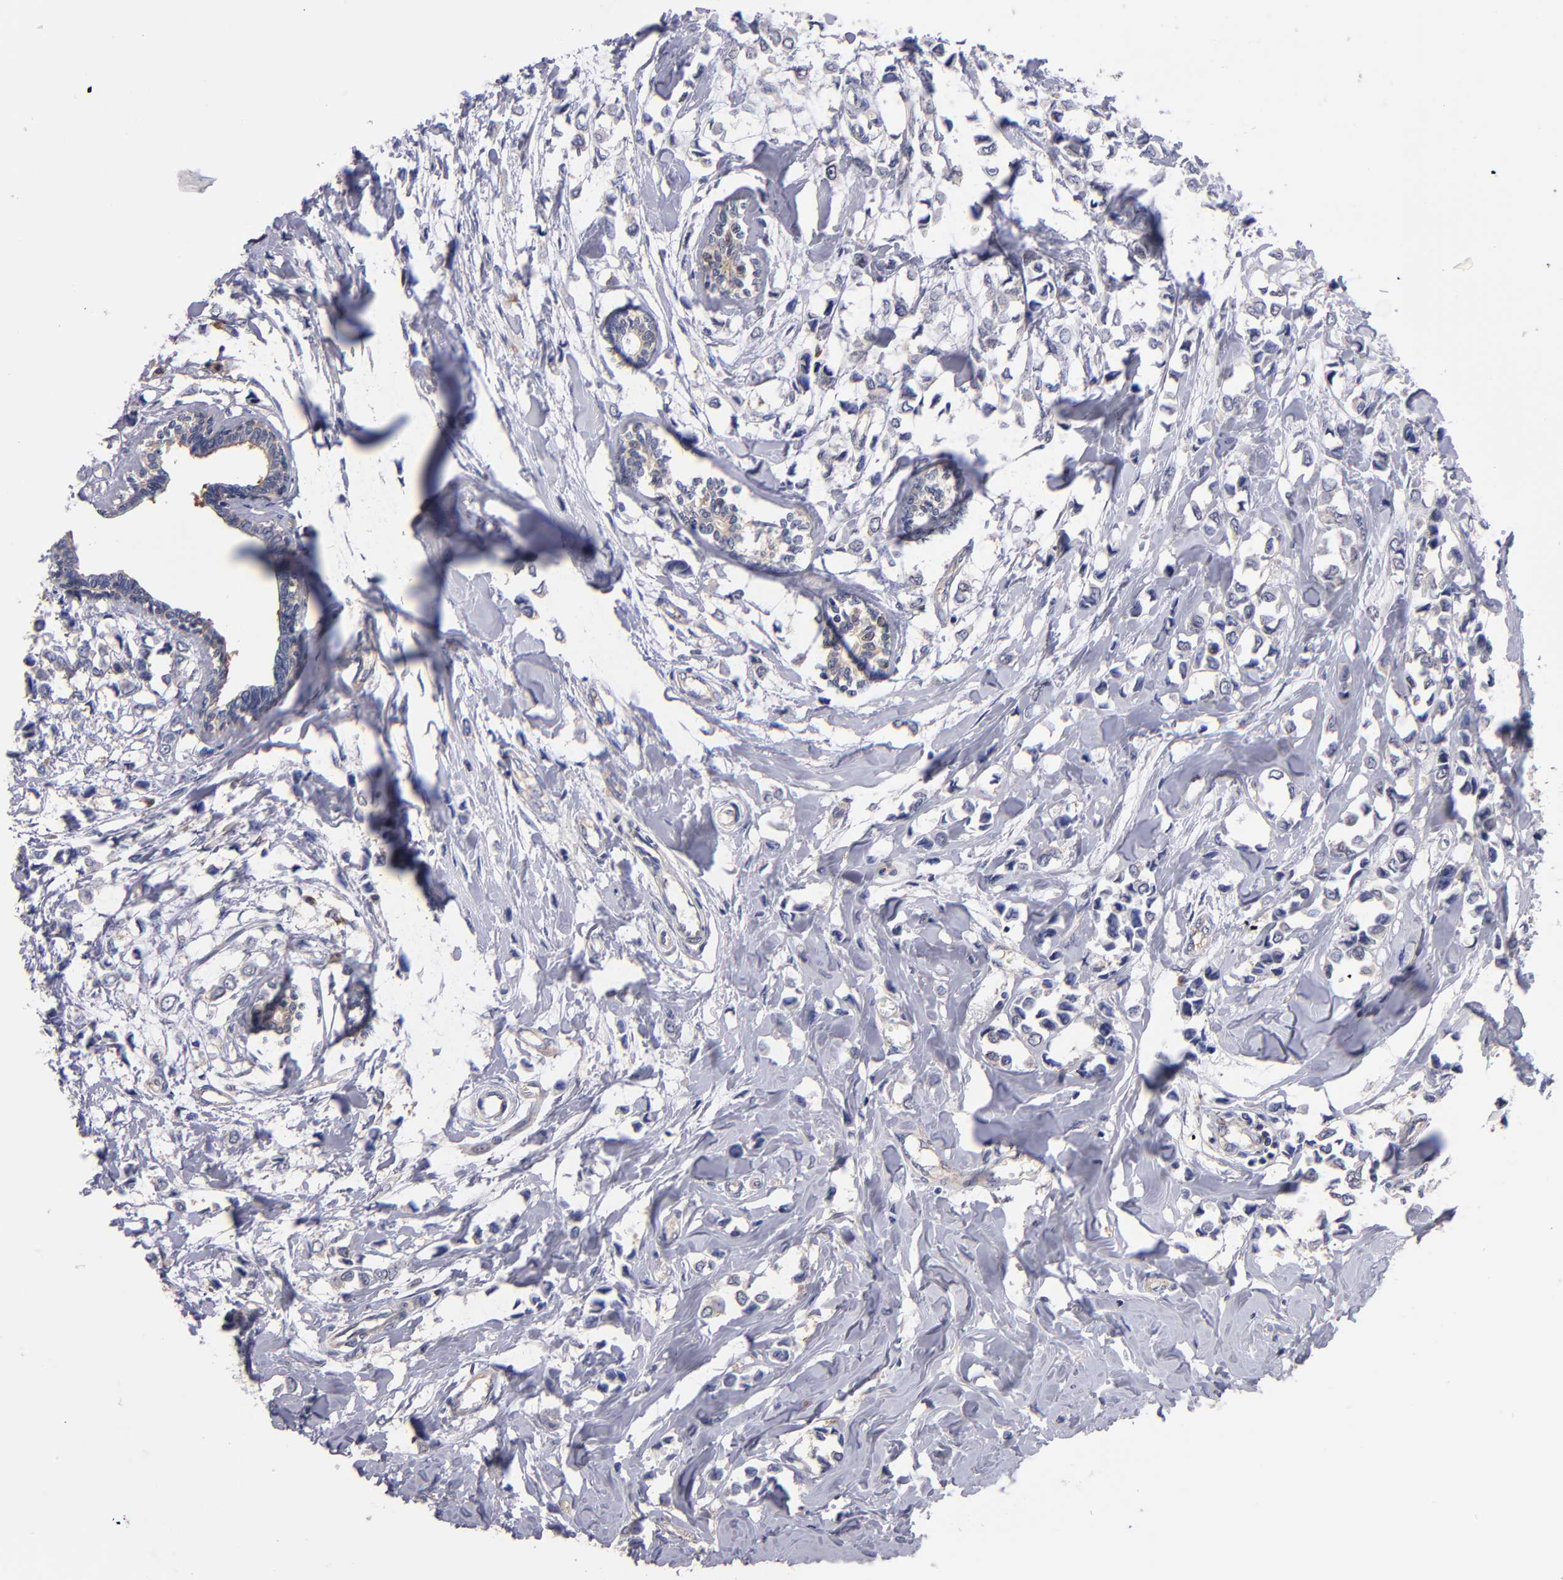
{"staining": {"intensity": "weak", "quantity": ">75%", "location": "cytoplasmic/membranous"}, "tissue": "breast cancer", "cell_type": "Tumor cells", "image_type": "cancer", "snomed": [{"axis": "morphology", "description": "Lobular carcinoma"}, {"axis": "topography", "description": "Breast"}], "caption": "Human breast cancer (lobular carcinoma) stained with a brown dye displays weak cytoplasmic/membranous positive staining in about >75% of tumor cells.", "gene": "EIF3L", "patient": {"sex": "female", "age": 51}}